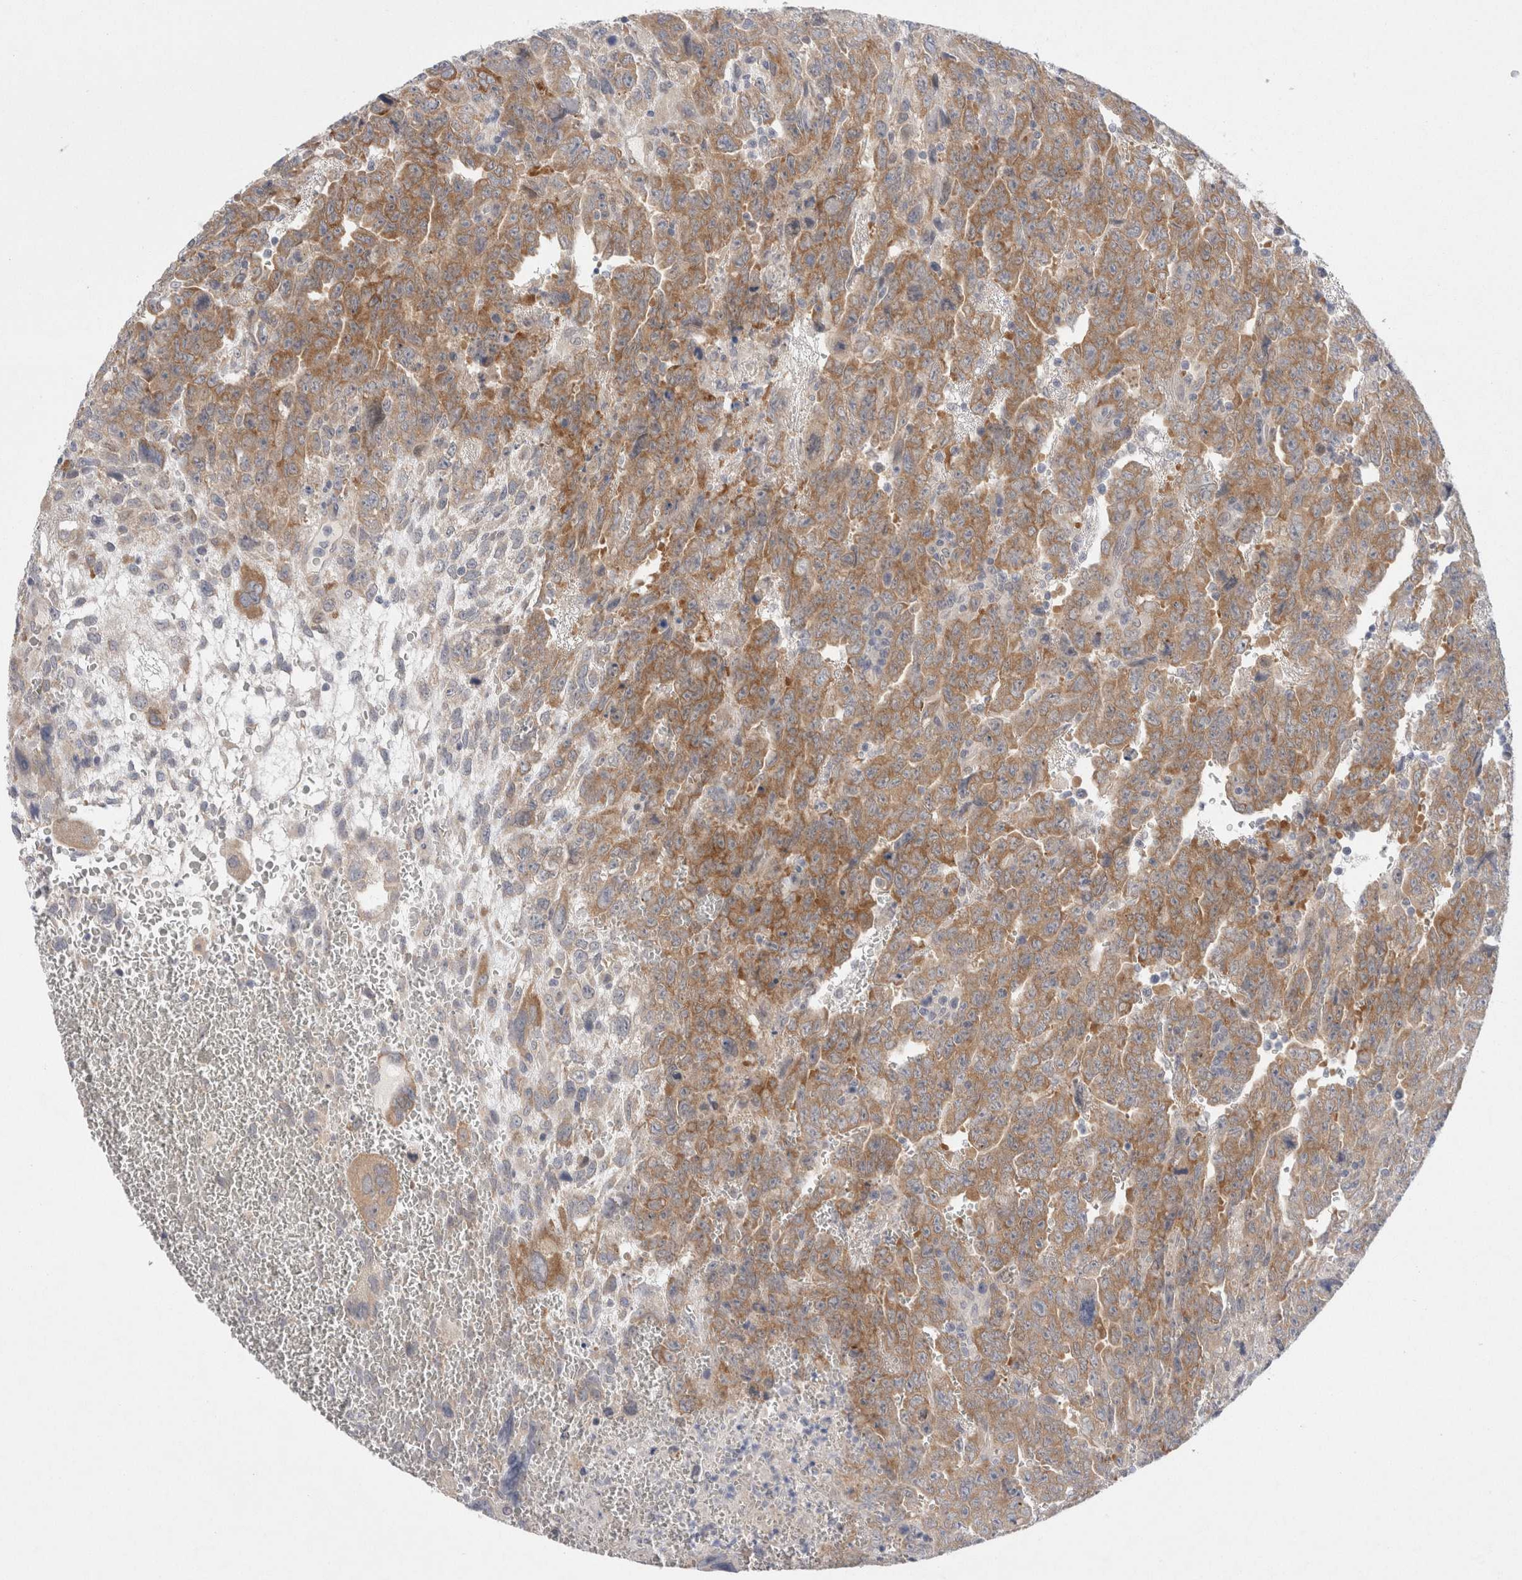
{"staining": {"intensity": "moderate", "quantity": ">75%", "location": "cytoplasmic/membranous"}, "tissue": "testis cancer", "cell_type": "Tumor cells", "image_type": "cancer", "snomed": [{"axis": "morphology", "description": "Carcinoma, Embryonal, NOS"}, {"axis": "topography", "description": "Testis"}], "caption": "Testis cancer was stained to show a protein in brown. There is medium levels of moderate cytoplasmic/membranous staining in approximately >75% of tumor cells. (DAB (3,3'-diaminobenzidine) IHC with brightfield microscopy, high magnification).", "gene": "WIPF2", "patient": {"sex": "male", "age": 28}}